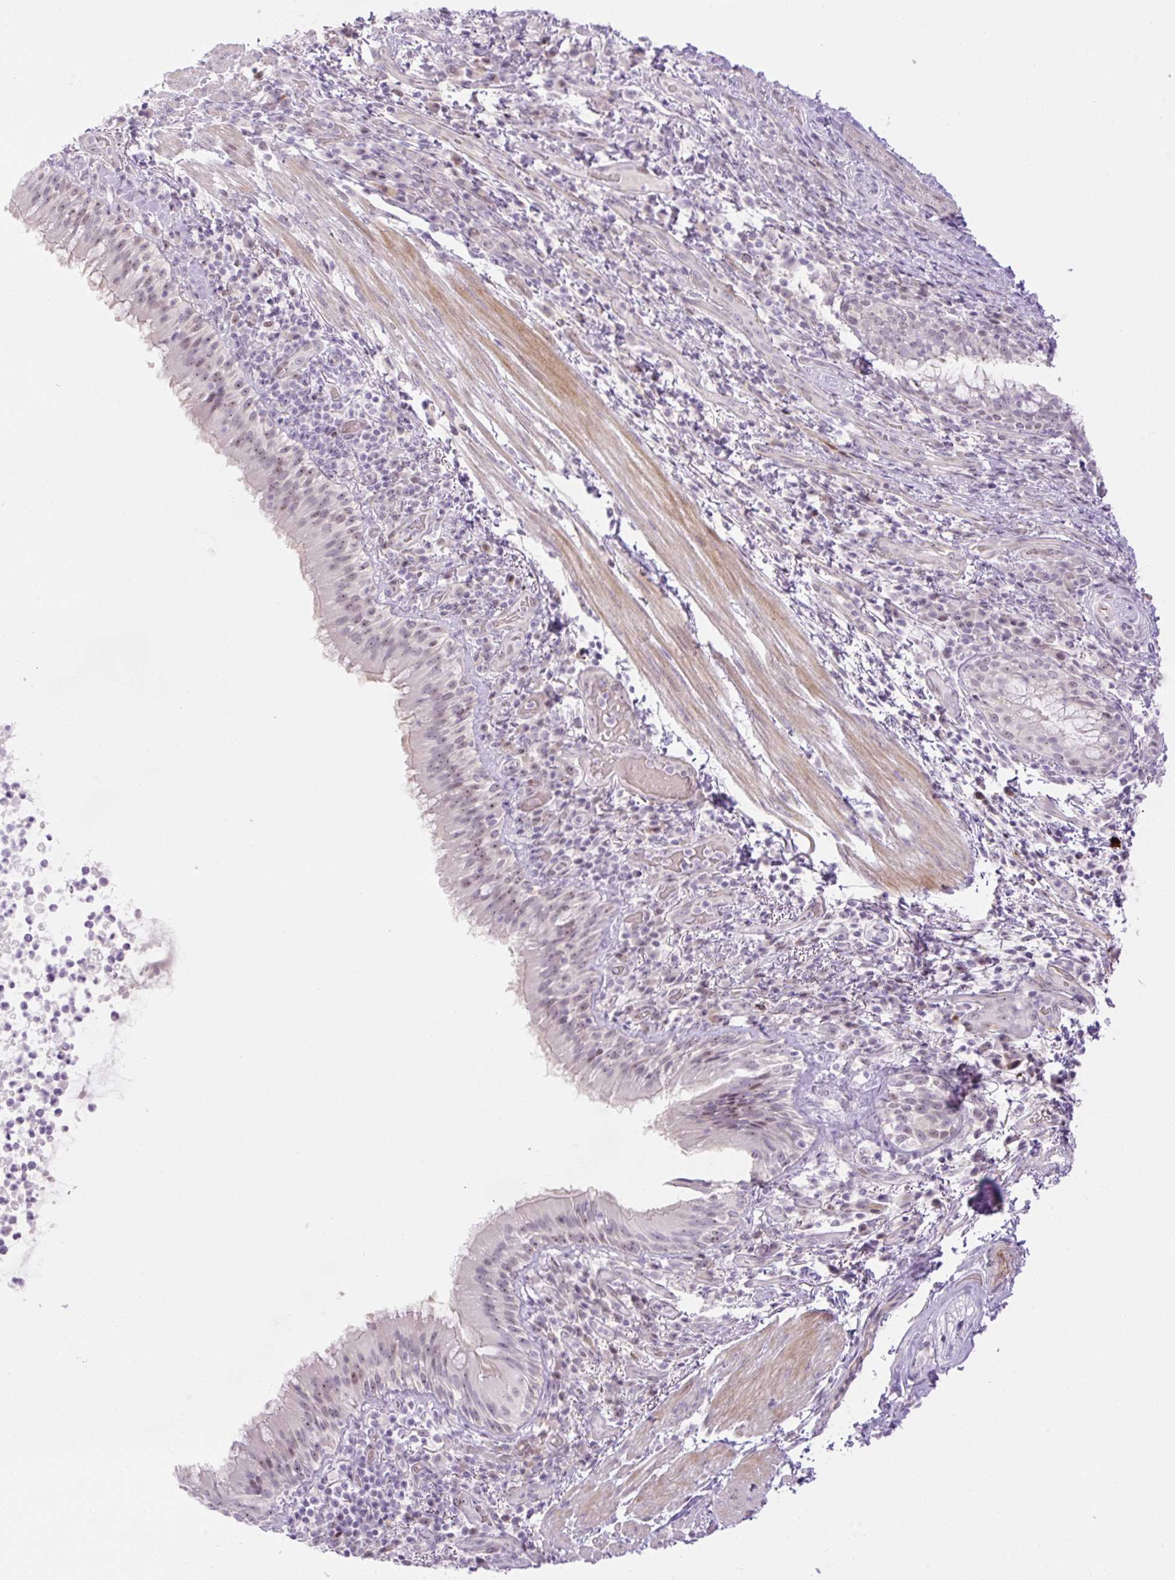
{"staining": {"intensity": "weak", "quantity": ">75%", "location": "nuclear"}, "tissue": "bronchus", "cell_type": "Respiratory epithelial cells", "image_type": "normal", "snomed": [{"axis": "morphology", "description": "Normal tissue, NOS"}, {"axis": "topography", "description": "Cartilage tissue"}, {"axis": "topography", "description": "Bronchus"}], "caption": "Respiratory epithelial cells exhibit low levels of weak nuclear staining in approximately >75% of cells in unremarkable human bronchus.", "gene": "ENSG00000268750", "patient": {"sex": "male", "age": 56}}